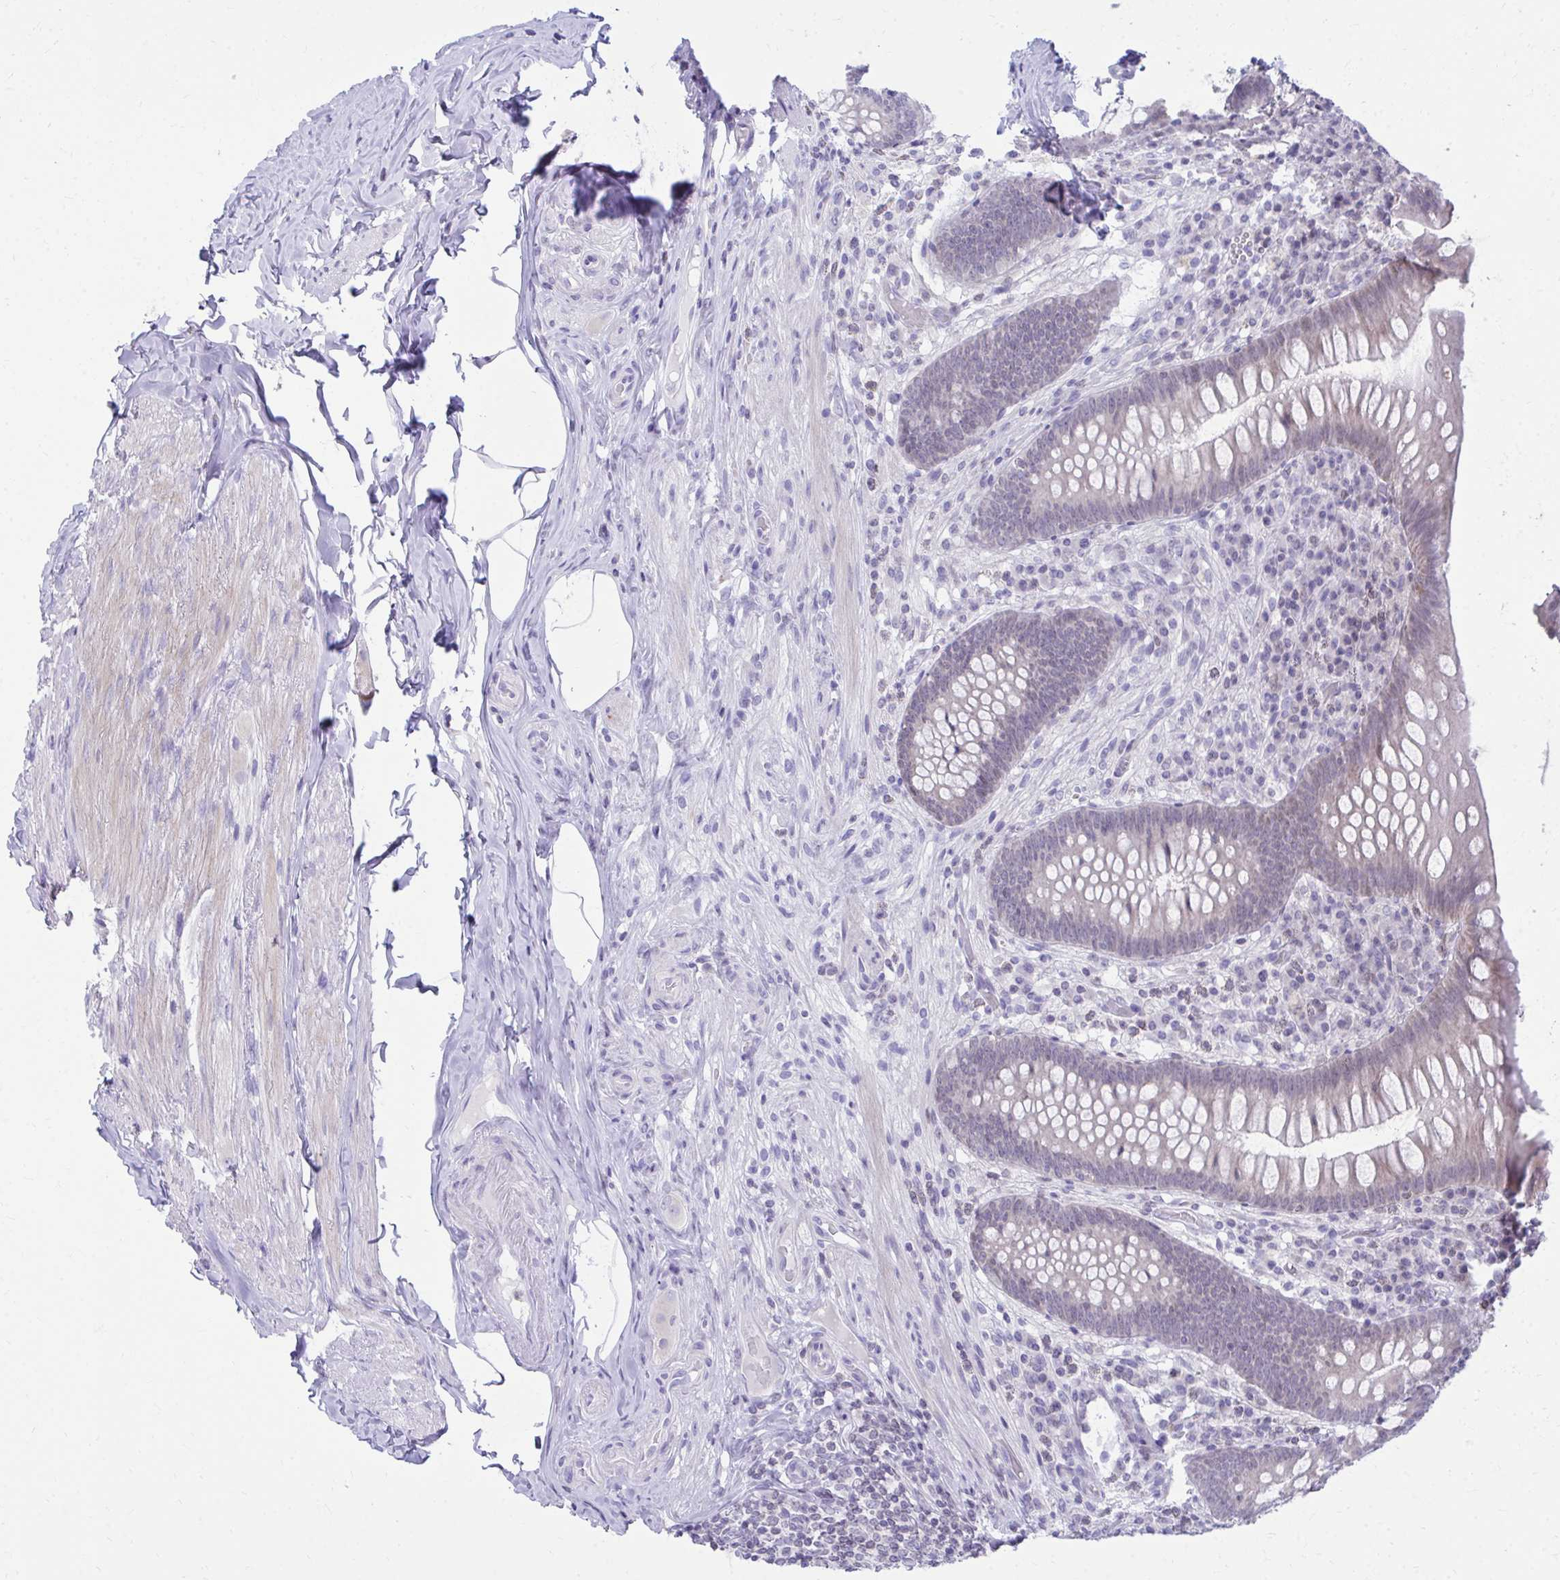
{"staining": {"intensity": "negative", "quantity": "none", "location": "none"}, "tissue": "appendix", "cell_type": "Glandular cells", "image_type": "normal", "snomed": [{"axis": "morphology", "description": "Normal tissue, NOS"}, {"axis": "topography", "description": "Appendix"}], "caption": "Photomicrograph shows no significant protein staining in glandular cells of normal appendix.", "gene": "OR7A5", "patient": {"sex": "male", "age": 71}}